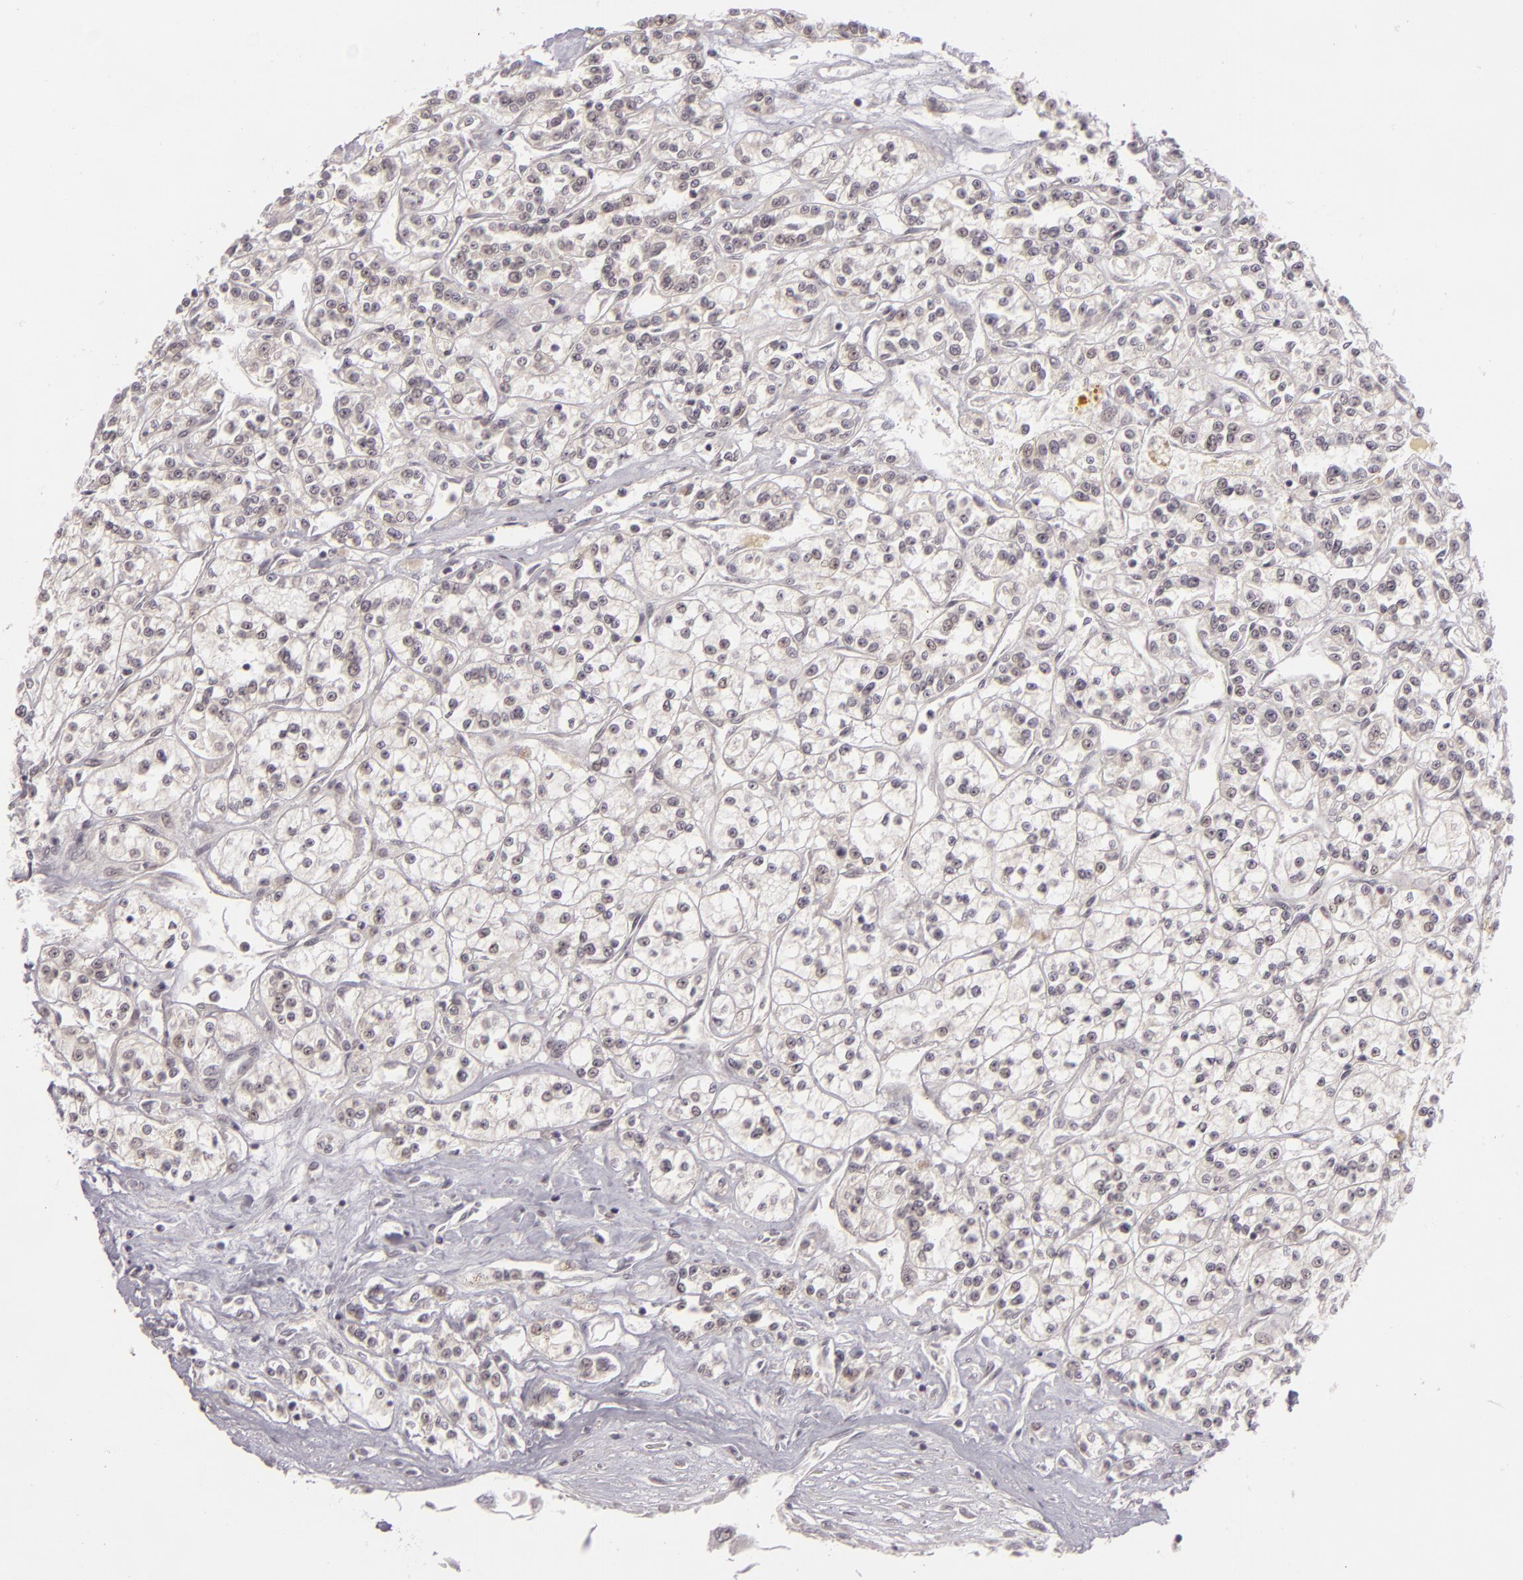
{"staining": {"intensity": "negative", "quantity": "none", "location": "none"}, "tissue": "renal cancer", "cell_type": "Tumor cells", "image_type": "cancer", "snomed": [{"axis": "morphology", "description": "Adenocarcinoma, NOS"}, {"axis": "topography", "description": "Kidney"}], "caption": "An immunohistochemistry (IHC) image of adenocarcinoma (renal) is shown. There is no staining in tumor cells of adenocarcinoma (renal).", "gene": "DLG3", "patient": {"sex": "female", "age": 76}}